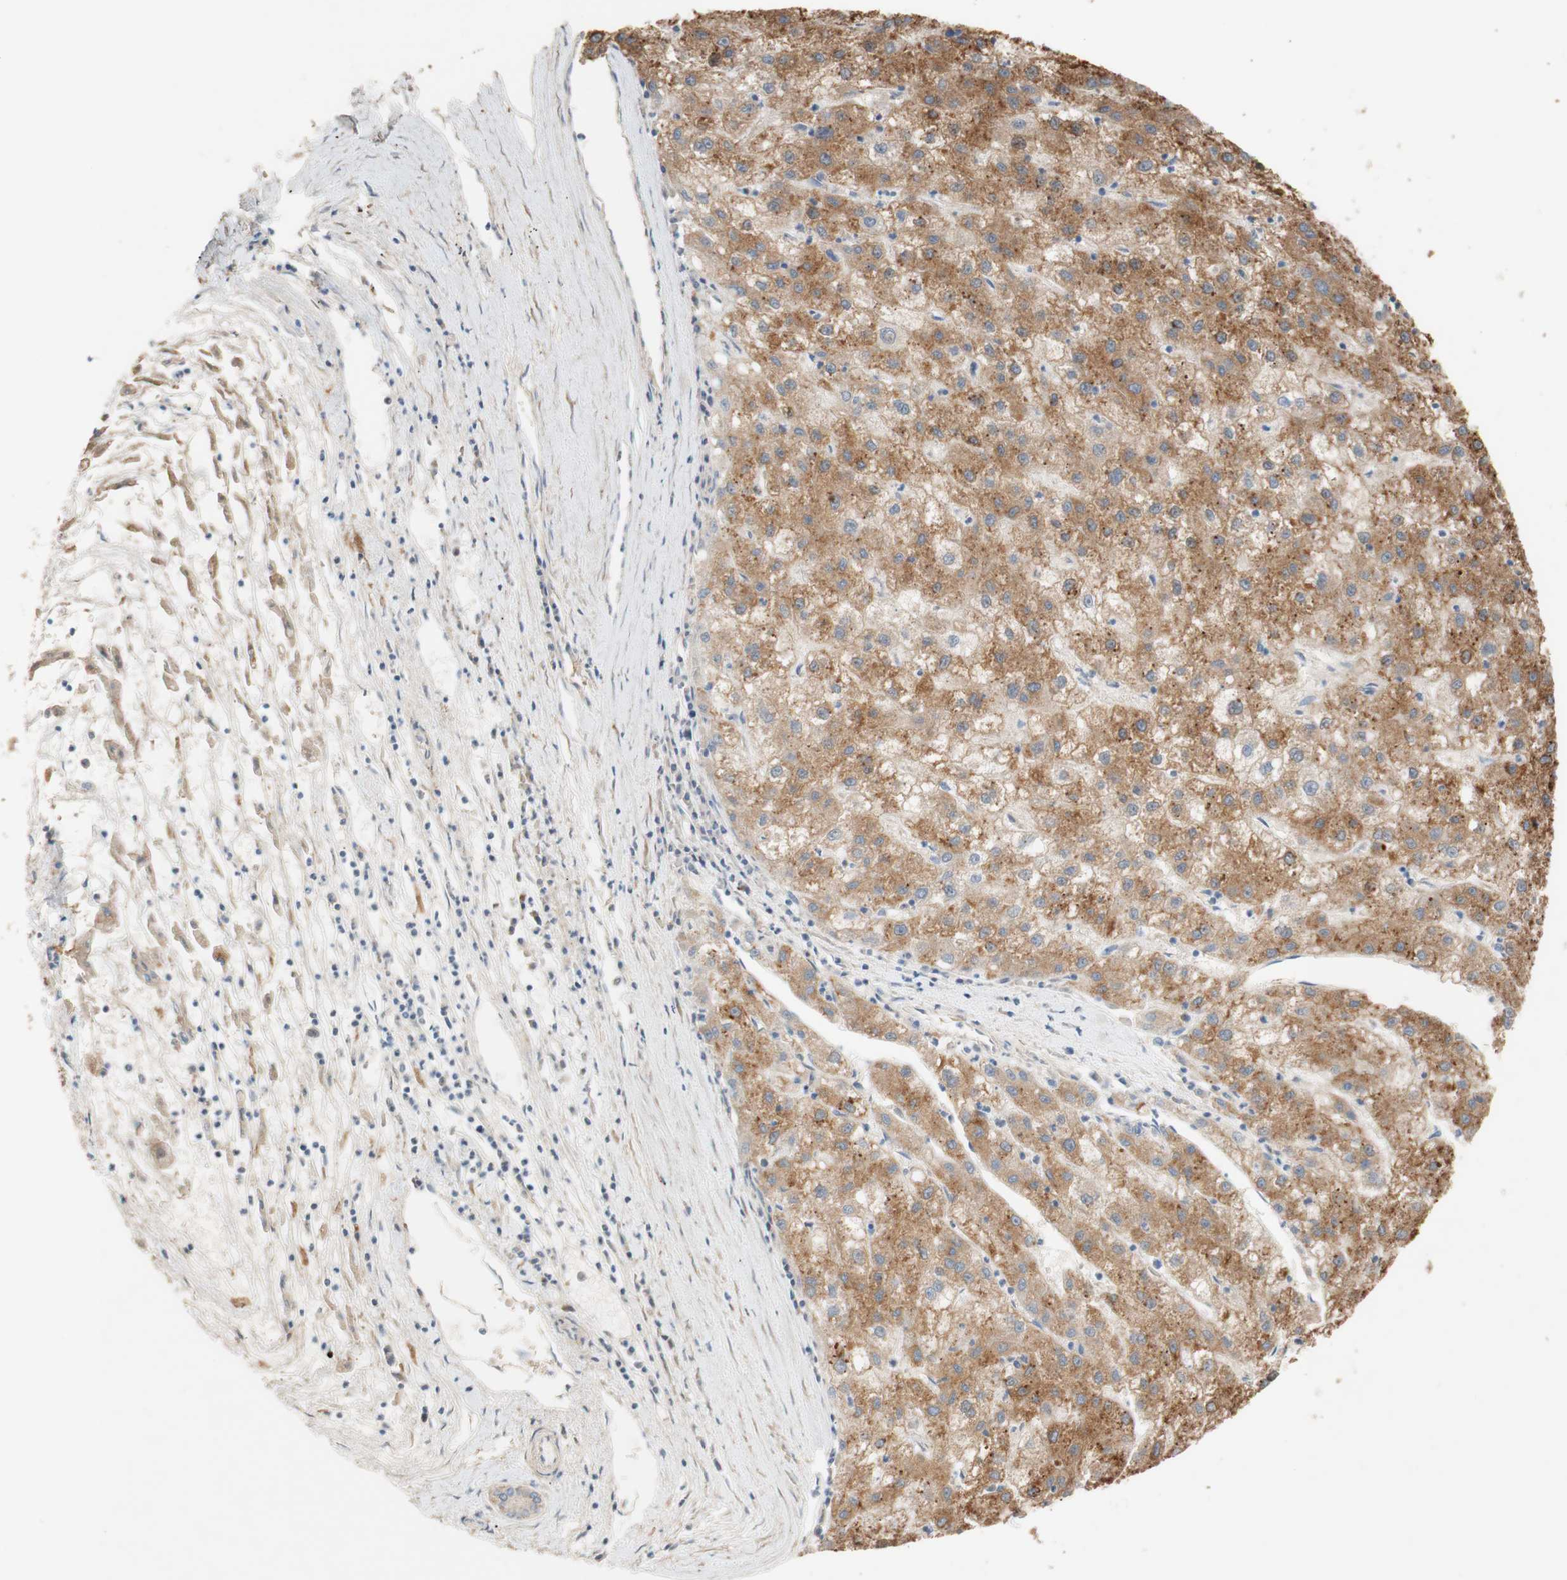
{"staining": {"intensity": "moderate", "quantity": ">75%", "location": "cytoplasmic/membranous"}, "tissue": "liver cancer", "cell_type": "Tumor cells", "image_type": "cancer", "snomed": [{"axis": "morphology", "description": "Carcinoma, Hepatocellular, NOS"}, {"axis": "topography", "description": "Liver"}], "caption": "Immunohistochemistry (DAB) staining of human liver hepatocellular carcinoma exhibits moderate cytoplasmic/membranous protein positivity in approximately >75% of tumor cells.", "gene": "DKK3", "patient": {"sex": "male", "age": 72}}